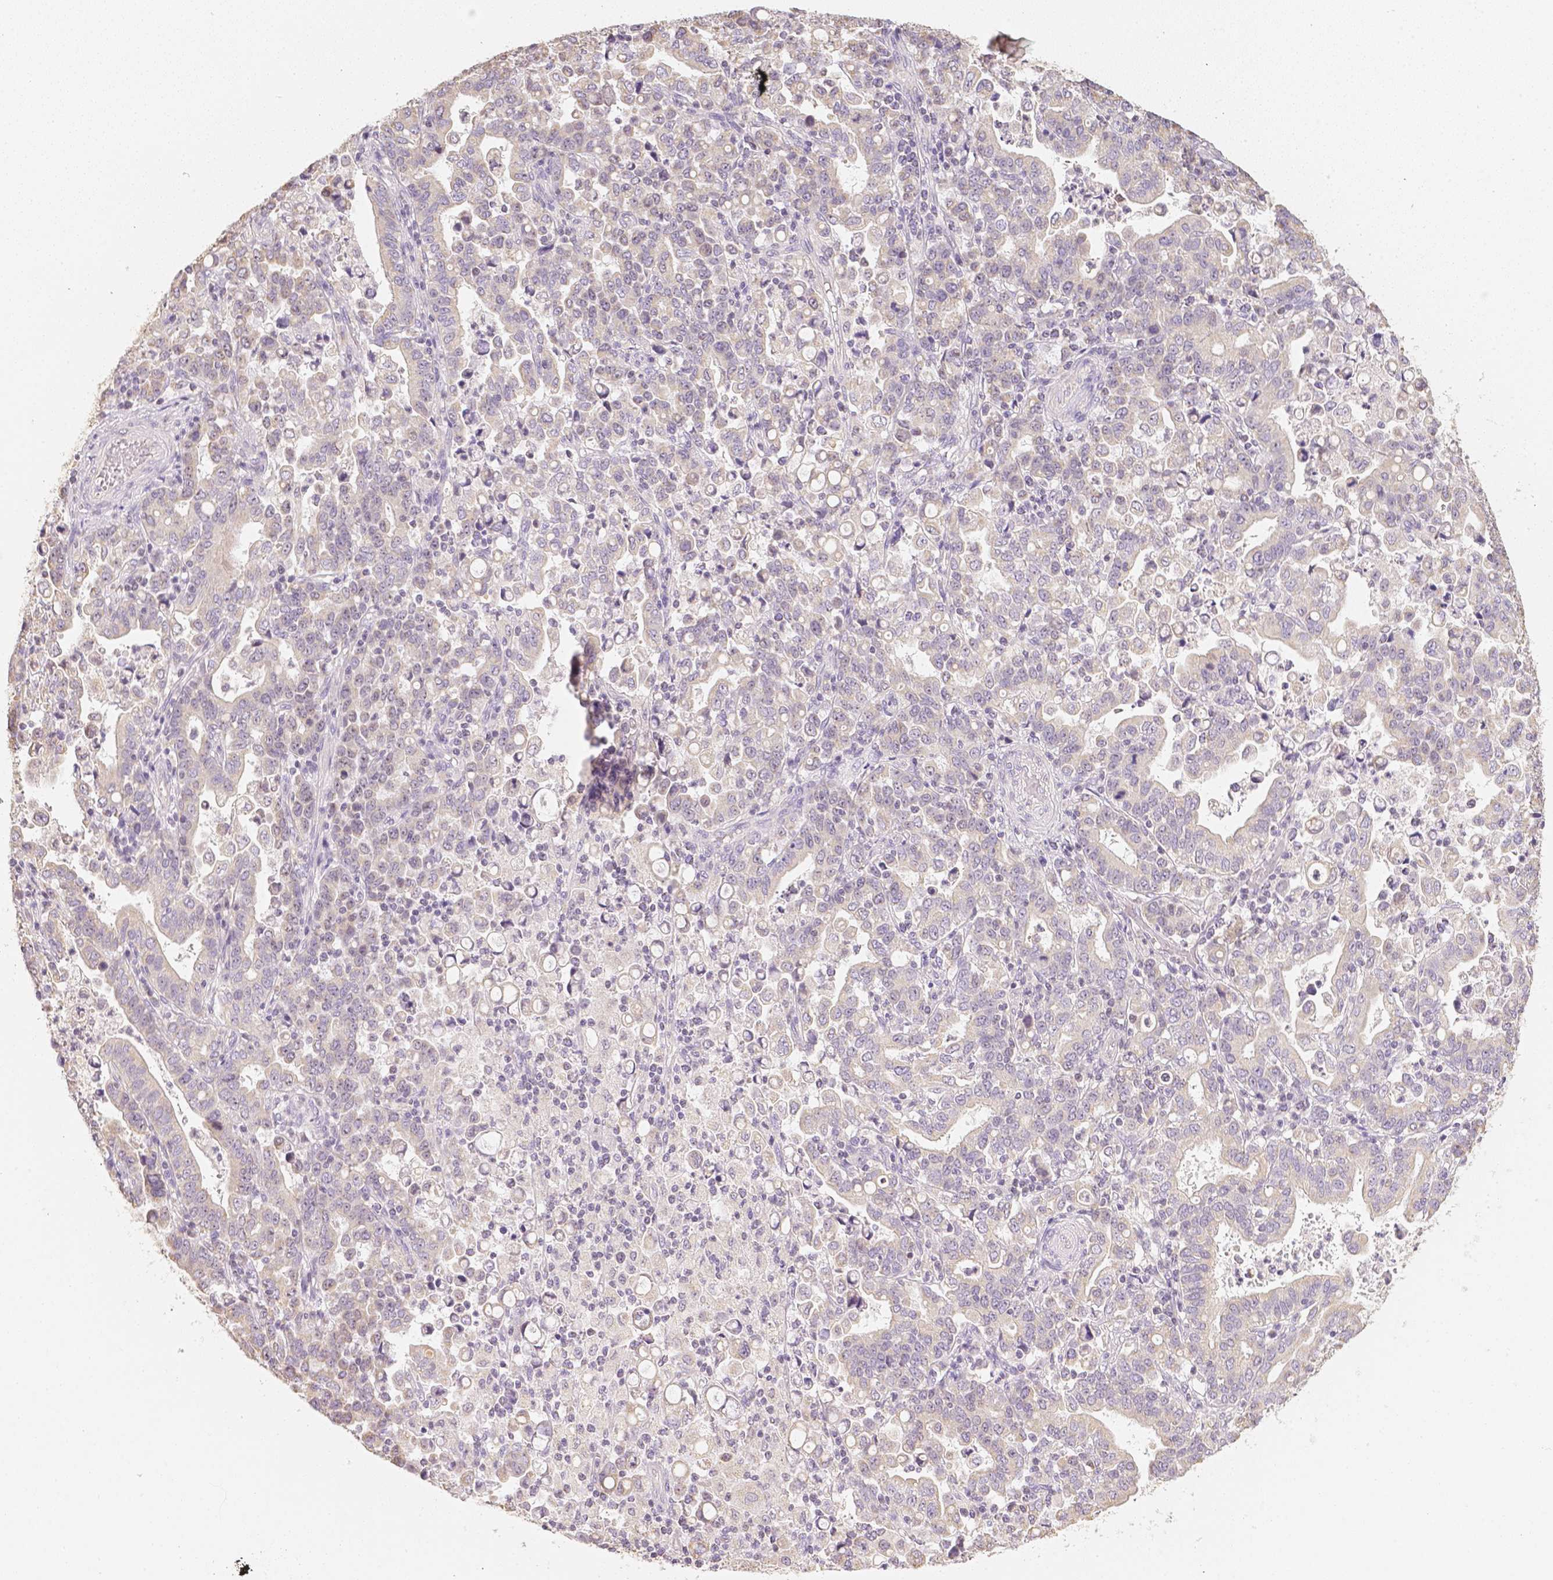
{"staining": {"intensity": "negative", "quantity": "none", "location": "none"}, "tissue": "stomach cancer", "cell_type": "Tumor cells", "image_type": "cancer", "snomed": [{"axis": "morphology", "description": "Adenocarcinoma, NOS"}, {"axis": "topography", "description": "Stomach, upper"}], "caption": "Immunohistochemistry (IHC) histopathology image of neoplastic tissue: adenocarcinoma (stomach) stained with DAB (3,3'-diaminobenzidine) demonstrates no significant protein expression in tumor cells.", "gene": "NVL", "patient": {"sex": "male", "age": 69}}